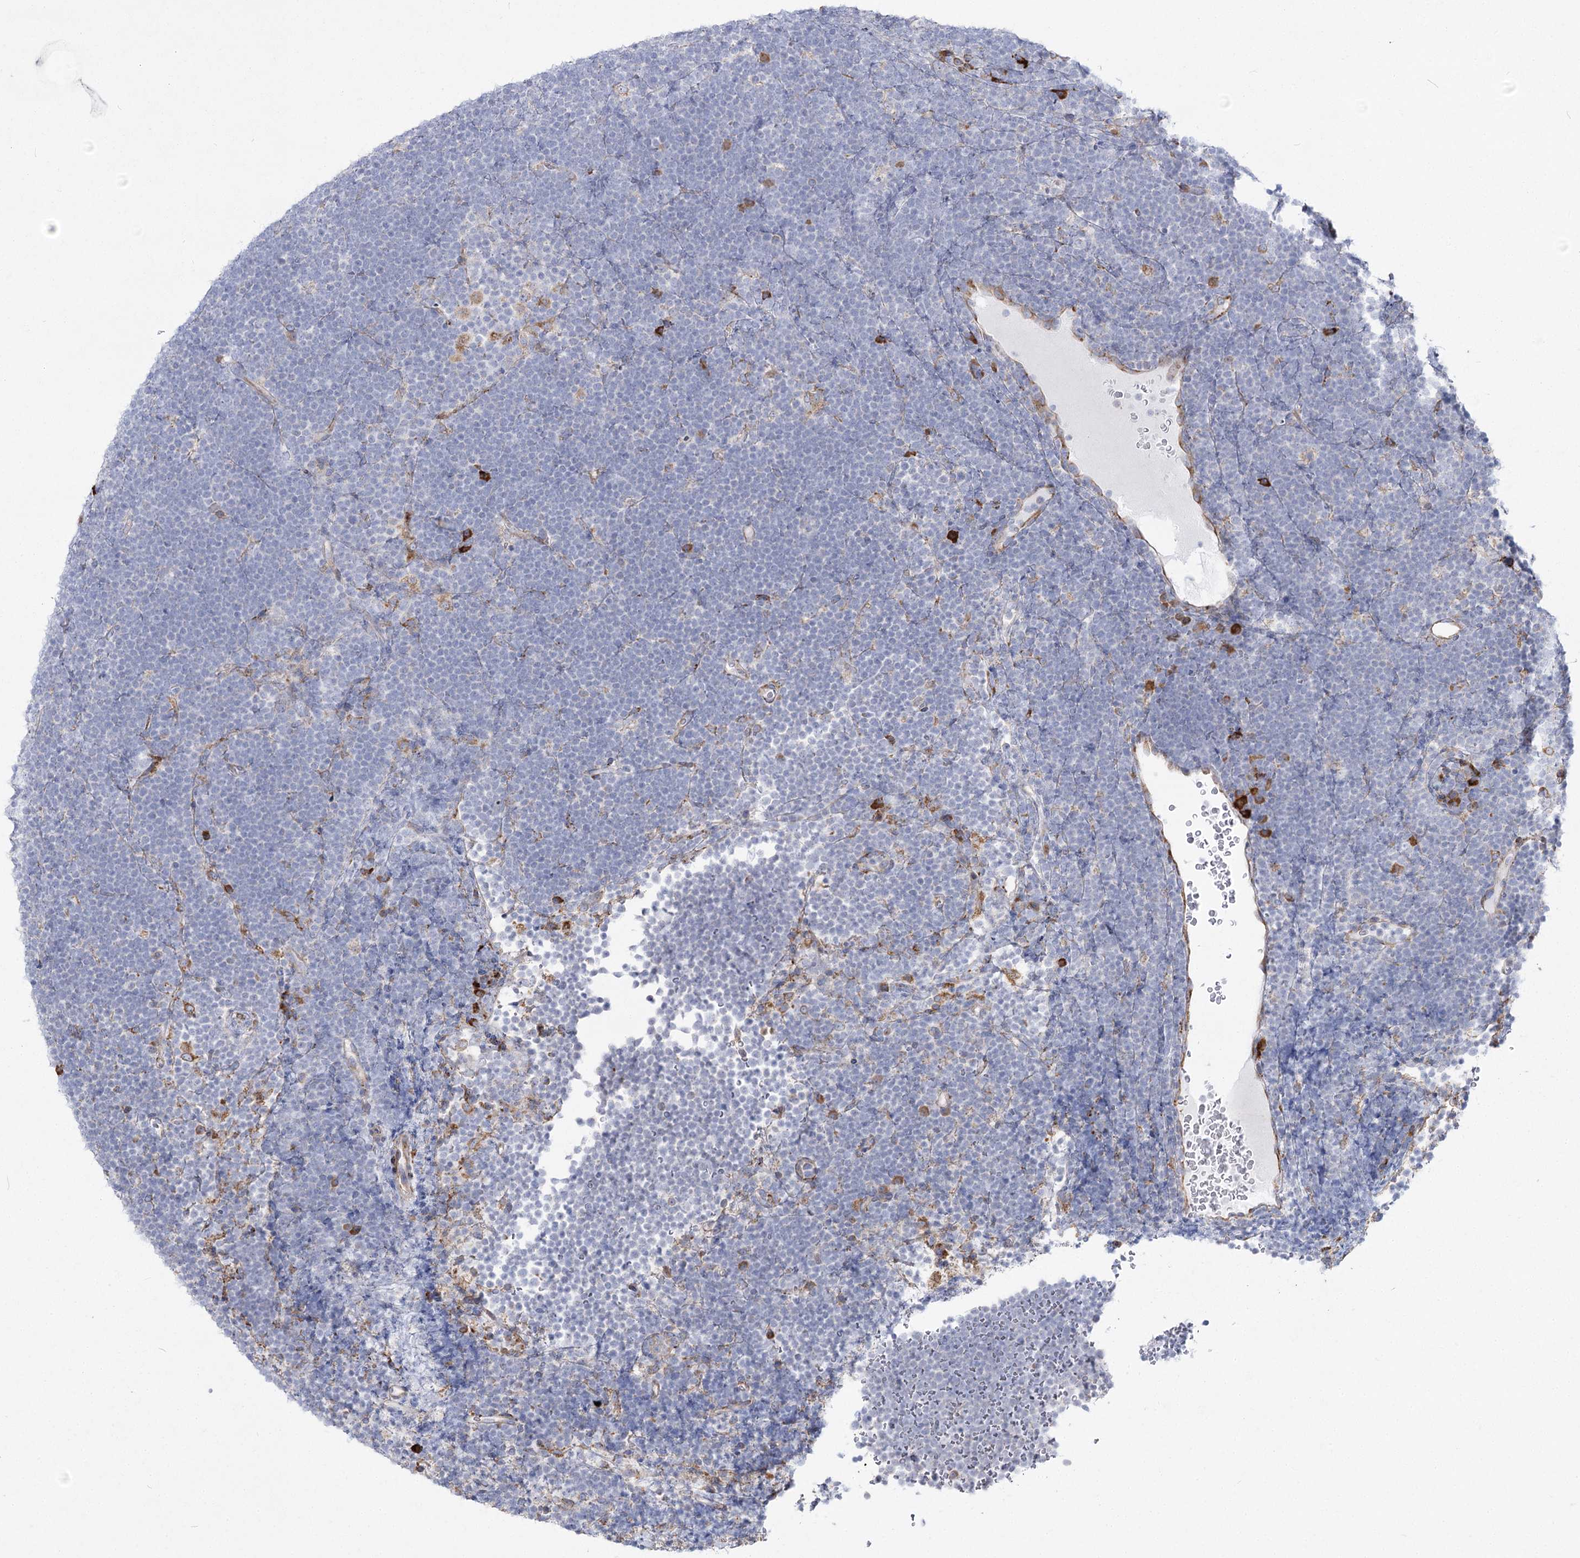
{"staining": {"intensity": "negative", "quantity": "none", "location": "none"}, "tissue": "lymphoma", "cell_type": "Tumor cells", "image_type": "cancer", "snomed": [{"axis": "morphology", "description": "Malignant lymphoma, non-Hodgkin's type, High grade"}, {"axis": "topography", "description": "Lymph node"}], "caption": "There is no significant staining in tumor cells of lymphoma.", "gene": "NHLRC2", "patient": {"sex": "male", "age": 13}}